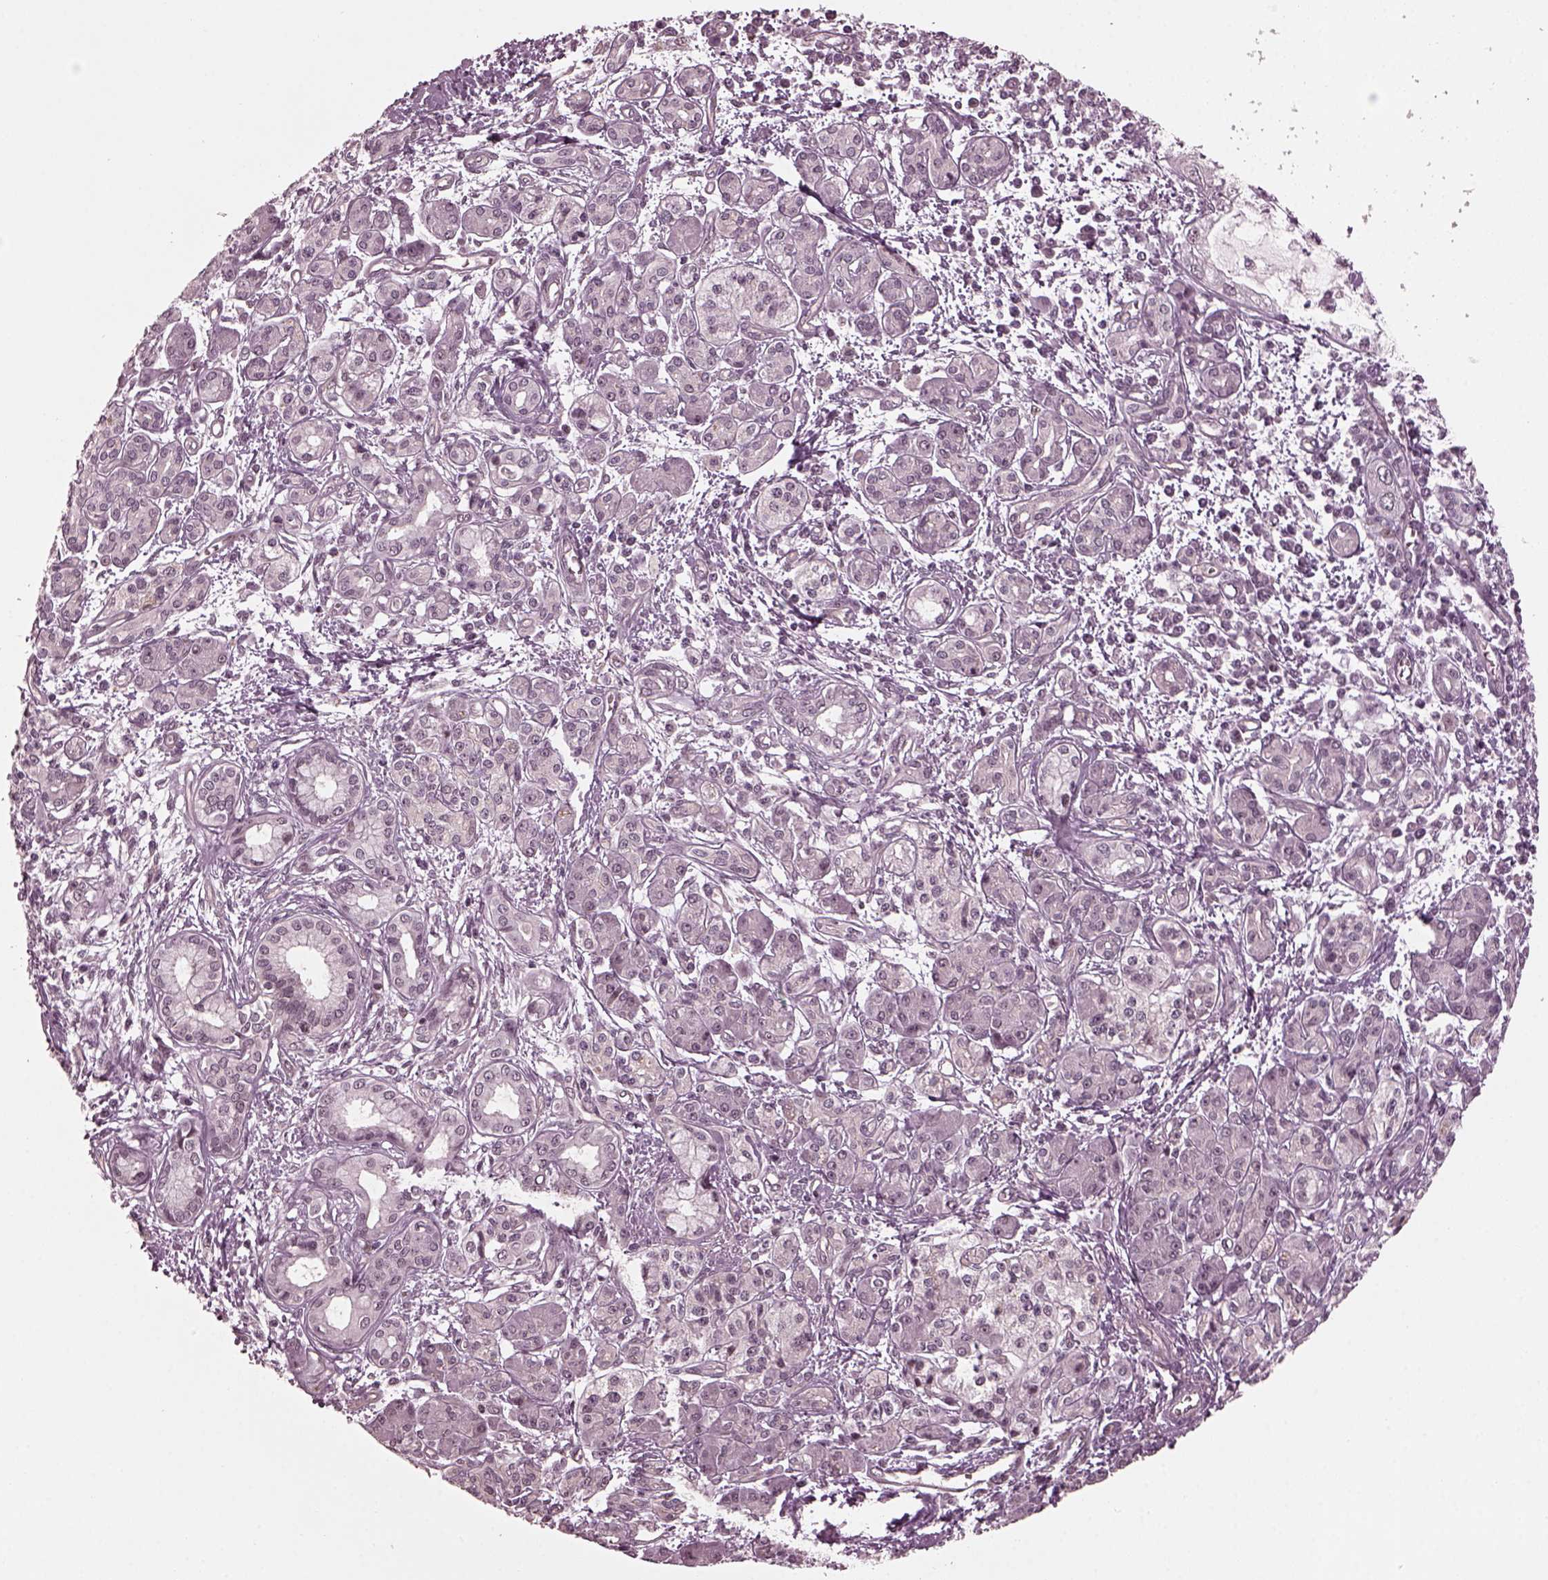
{"staining": {"intensity": "negative", "quantity": "none", "location": "none"}, "tissue": "pancreatic cancer", "cell_type": "Tumor cells", "image_type": "cancer", "snomed": [{"axis": "morphology", "description": "Adenocarcinoma, NOS"}, {"axis": "topography", "description": "Pancreas"}], "caption": "Tumor cells show no significant staining in pancreatic cancer.", "gene": "TRIB3", "patient": {"sex": "male", "age": 70}}